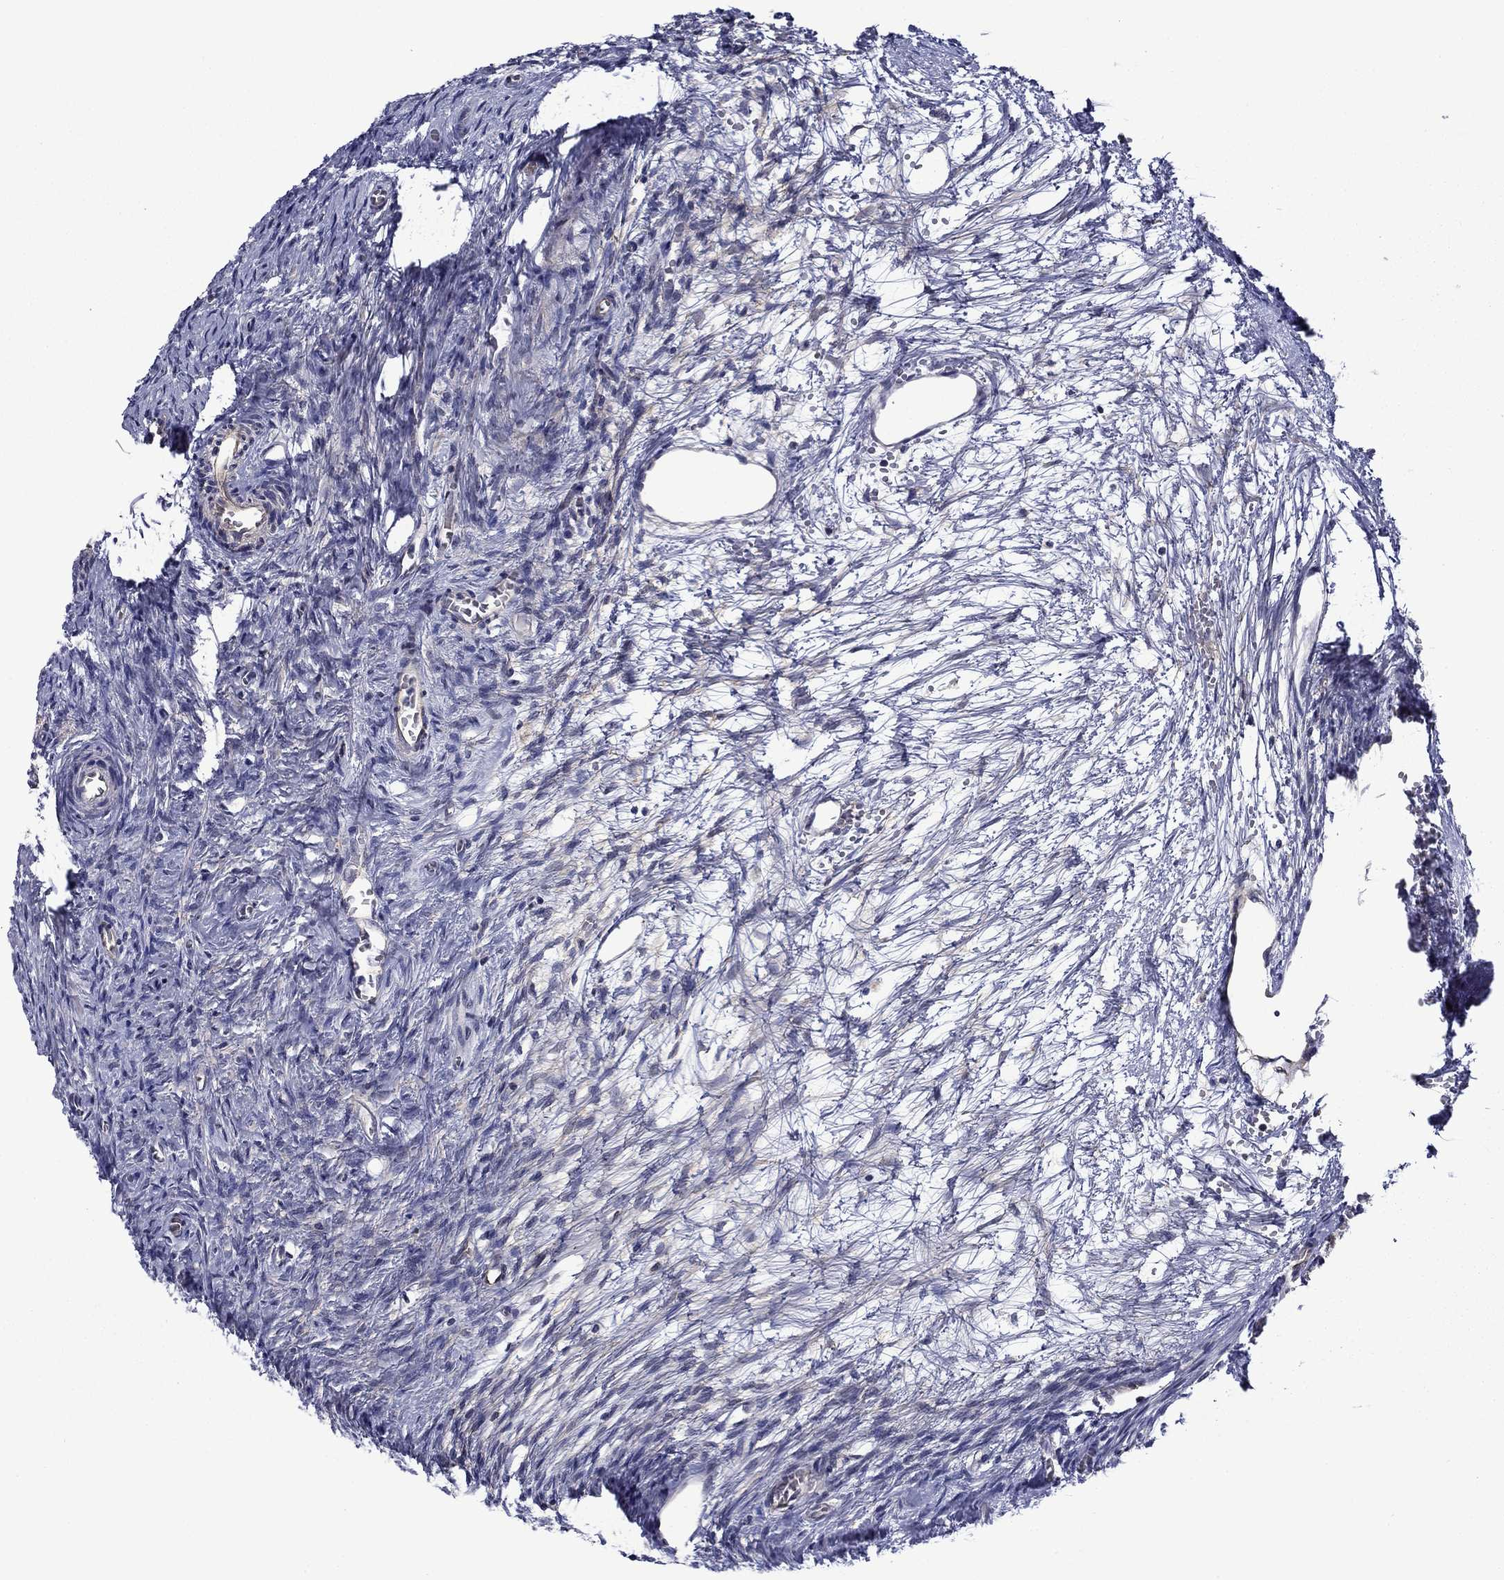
{"staining": {"intensity": "strong", "quantity": ">75%", "location": "cytoplasmic/membranous"}, "tissue": "ovary", "cell_type": "Follicle cells", "image_type": "normal", "snomed": [{"axis": "morphology", "description": "Normal tissue, NOS"}, {"axis": "topography", "description": "Ovary"}], "caption": "High-power microscopy captured an IHC histopathology image of benign ovary, revealing strong cytoplasmic/membranous positivity in about >75% of follicle cells. The protein of interest is stained brown, and the nuclei are stained in blue (DAB (3,3'-diaminobenzidine) IHC with brightfield microscopy, high magnification).", "gene": "LMO7", "patient": {"sex": "female", "age": 39}}